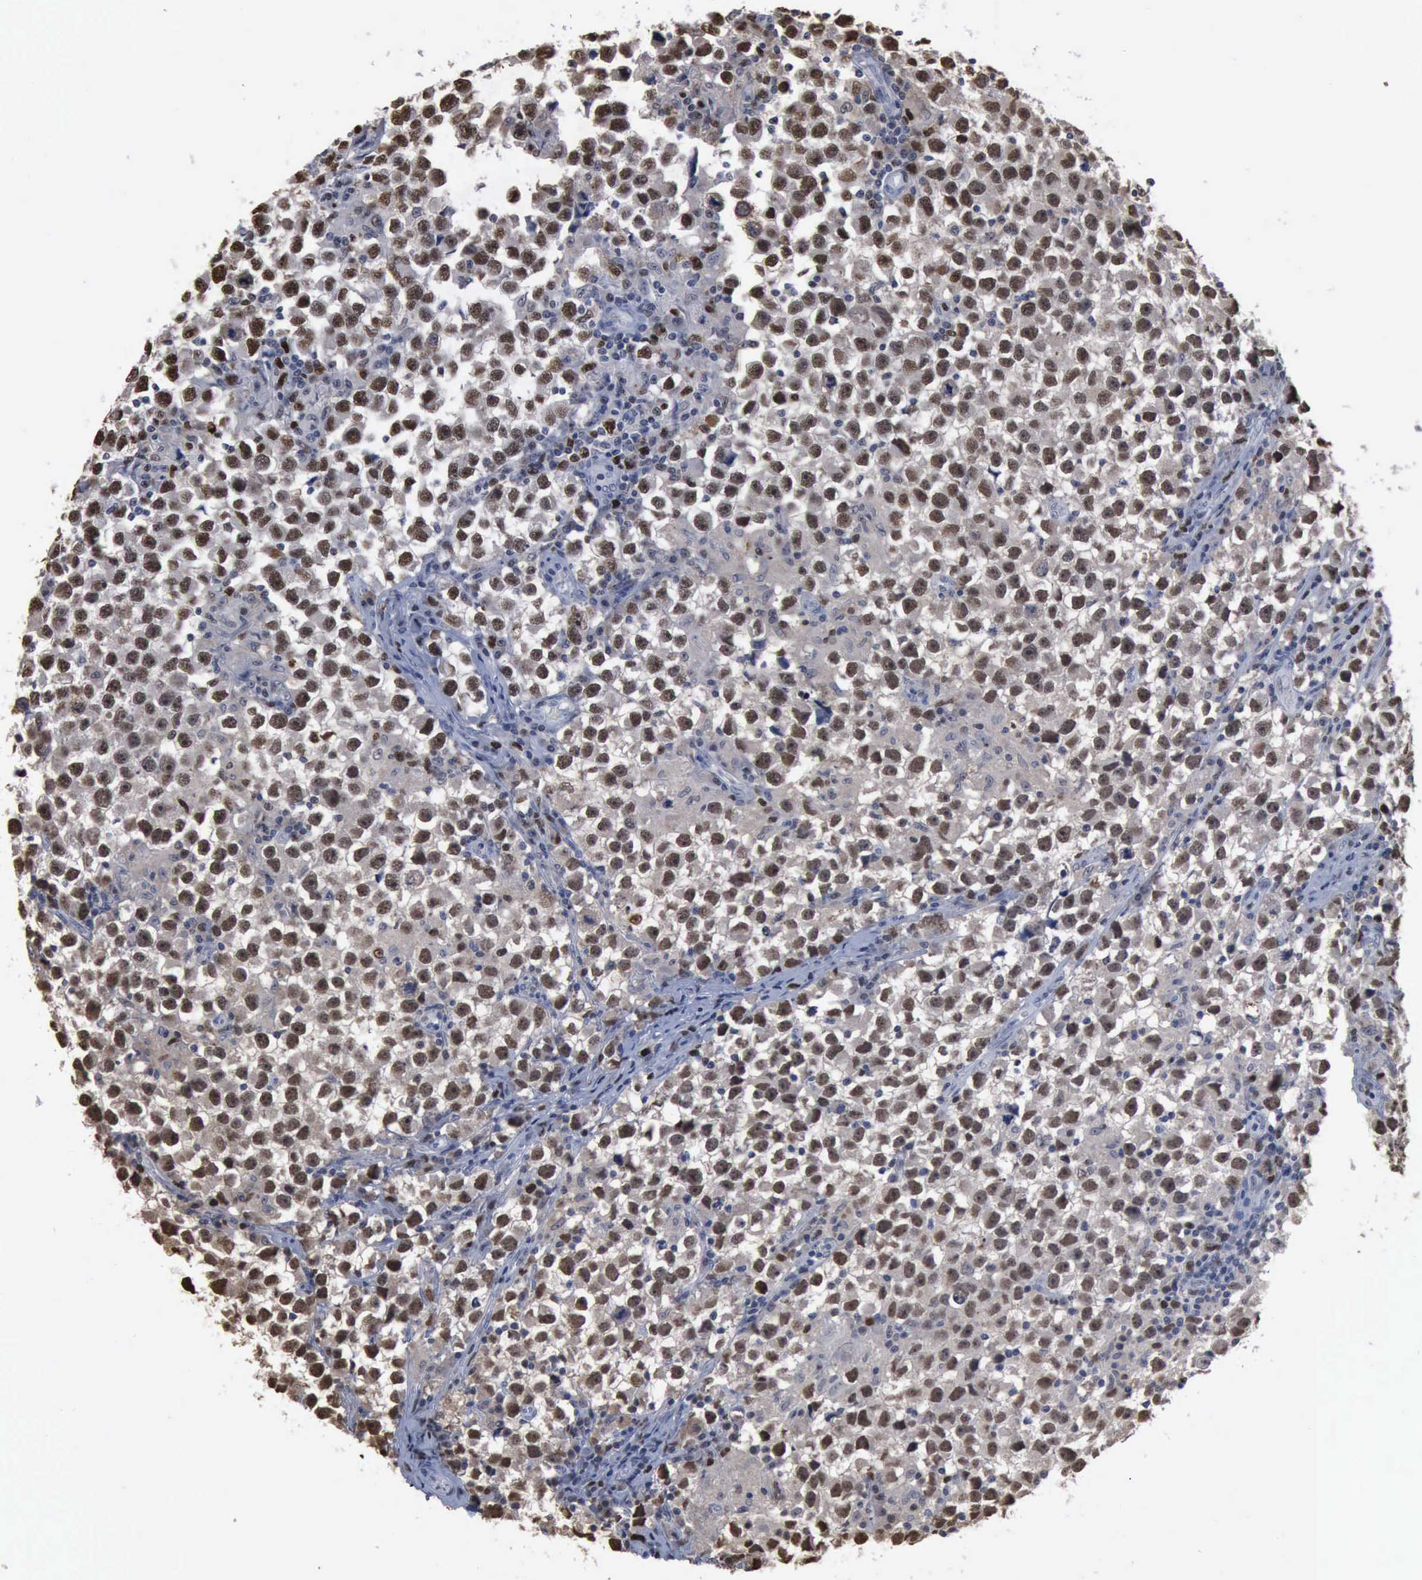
{"staining": {"intensity": "moderate", "quantity": "25%-75%", "location": "nuclear"}, "tissue": "testis cancer", "cell_type": "Tumor cells", "image_type": "cancer", "snomed": [{"axis": "morphology", "description": "Seminoma, NOS"}, {"axis": "topography", "description": "Testis"}], "caption": "Immunohistochemical staining of human seminoma (testis) displays medium levels of moderate nuclear expression in about 25%-75% of tumor cells. The staining was performed using DAB (3,3'-diaminobenzidine), with brown indicating positive protein expression. Nuclei are stained blue with hematoxylin.", "gene": "PCNA", "patient": {"sex": "male", "age": 33}}